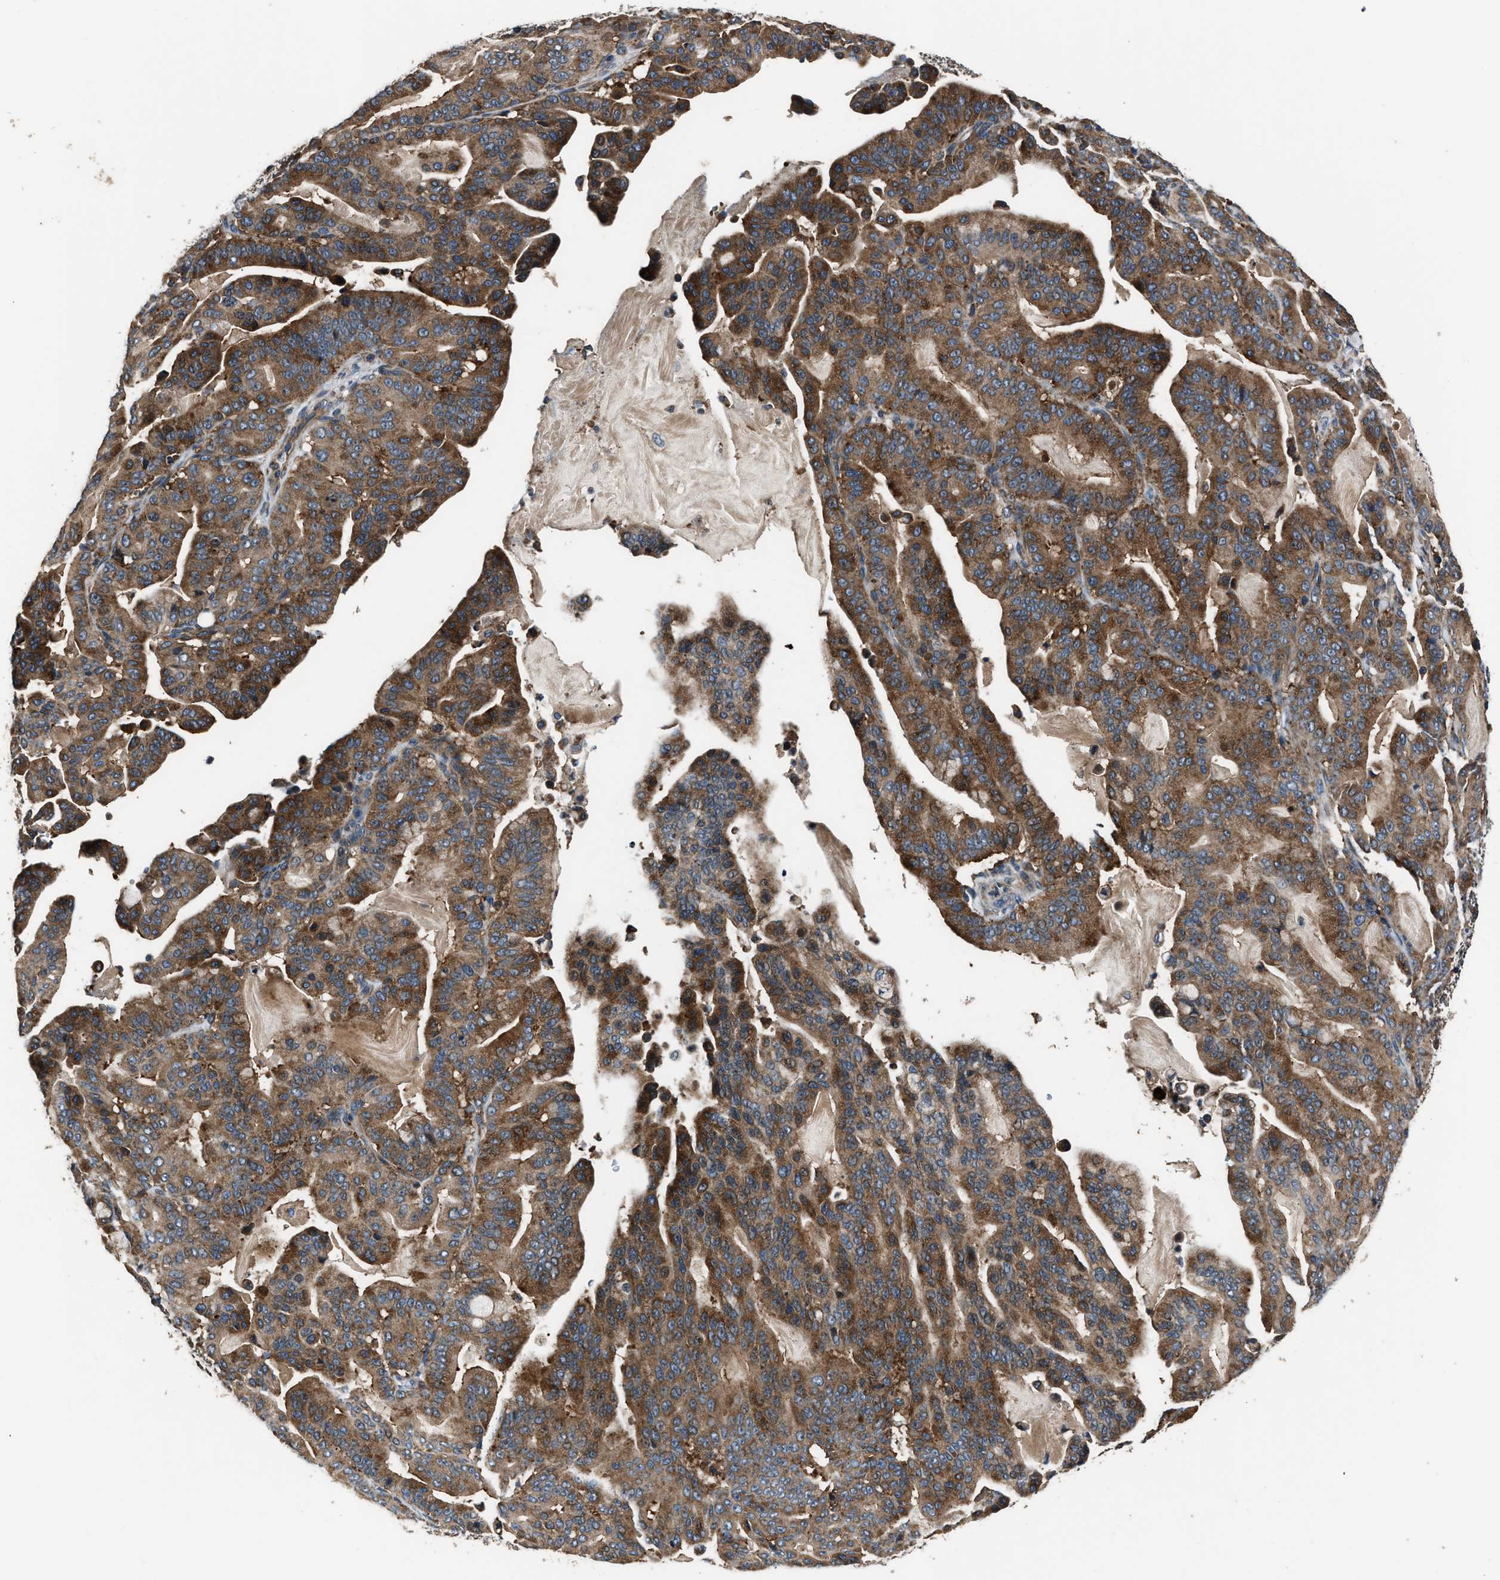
{"staining": {"intensity": "strong", "quantity": ">75%", "location": "cytoplasmic/membranous"}, "tissue": "pancreatic cancer", "cell_type": "Tumor cells", "image_type": "cancer", "snomed": [{"axis": "morphology", "description": "Adenocarcinoma, NOS"}, {"axis": "topography", "description": "Pancreas"}], "caption": "Protein staining reveals strong cytoplasmic/membranous positivity in about >75% of tumor cells in pancreatic cancer.", "gene": "IMPDH2", "patient": {"sex": "male", "age": 63}}